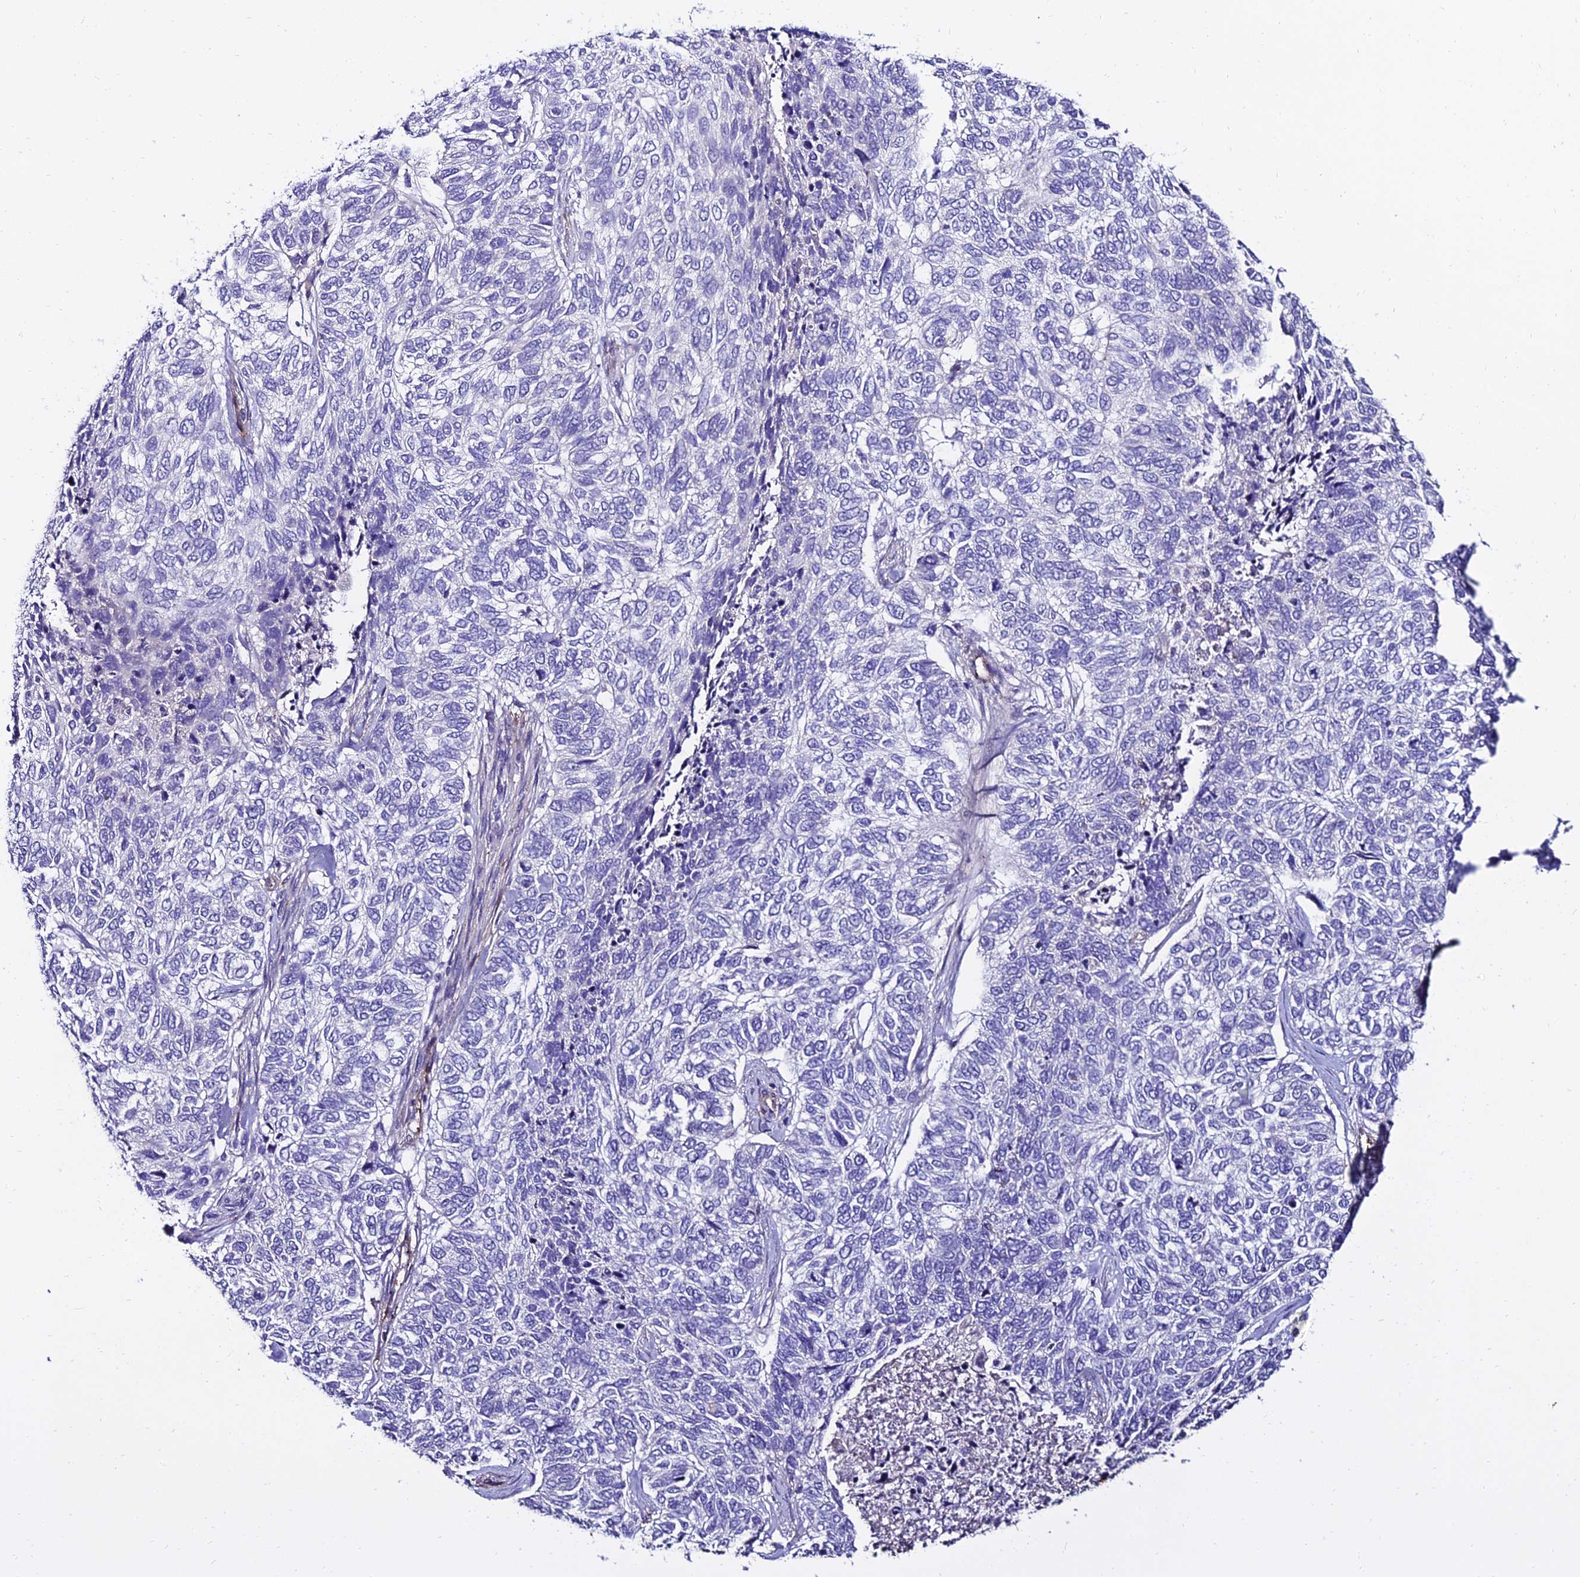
{"staining": {"intensity": "negative", "quantity": "none", "location": "none"}, "tissue": "skin cancer", "cell_type": "Tumor cells", "image_type": "cancer", "snomed": [{"axis": "morphology", "description": "Basal cell carcinoma"}, {"axis": "topography", "description": "Skin"}], "caption": "This histopathology image is of skin cancer (basal cell carcinoma) stained with immunohistochemistry to label a protein in brown with the nuclei are counter-stained blue. There is no positivity in tumor cells.", "gene": "ALDH3B2", "patient": {"sex": "female", "age": 65}}